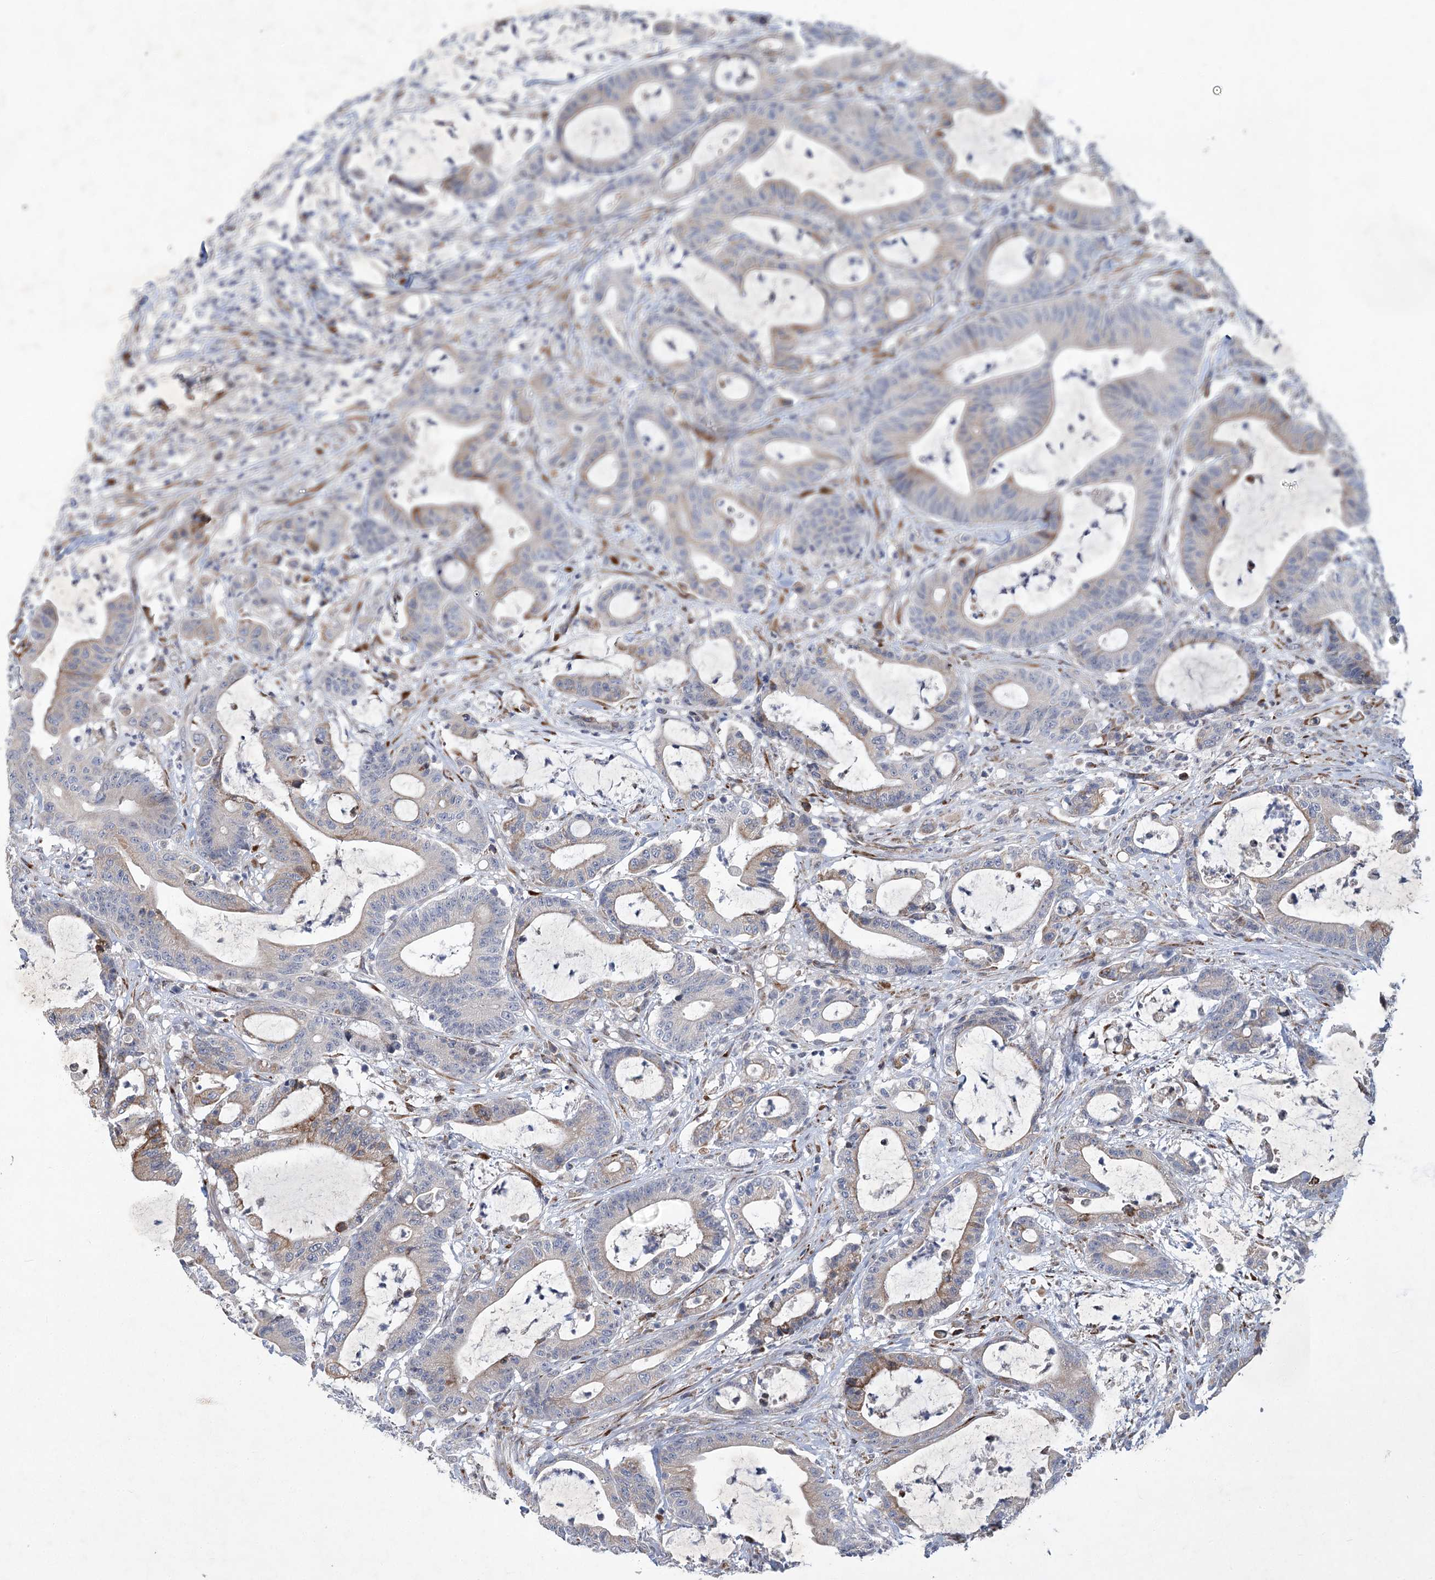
{"staining": {"intensity": "weak", "quantity": "<25%", "location": "cytoplasmic/membranous"}, "tissue": "colorectal cancer", "cell_type": "Tumor cells", "image_type": "cancer", "snomed": [{"axis": "morphology", "description": "Adenocarcinoma, NOS"}, {"axis": "topography", "description": "Colon"}], "caption": "A high-resolution image shows immunohistochemistry (IHC) staining of colorectal cancer, which exhibits no significant positivity in tumor cells. The staining is performed using DAB (3,3'-diaminobenzidine) brown chromogen with nuclei counter-stained in using hematoxylin.", "gene": "GCNT4", "patient": {"sex": "female", "age": 84}}